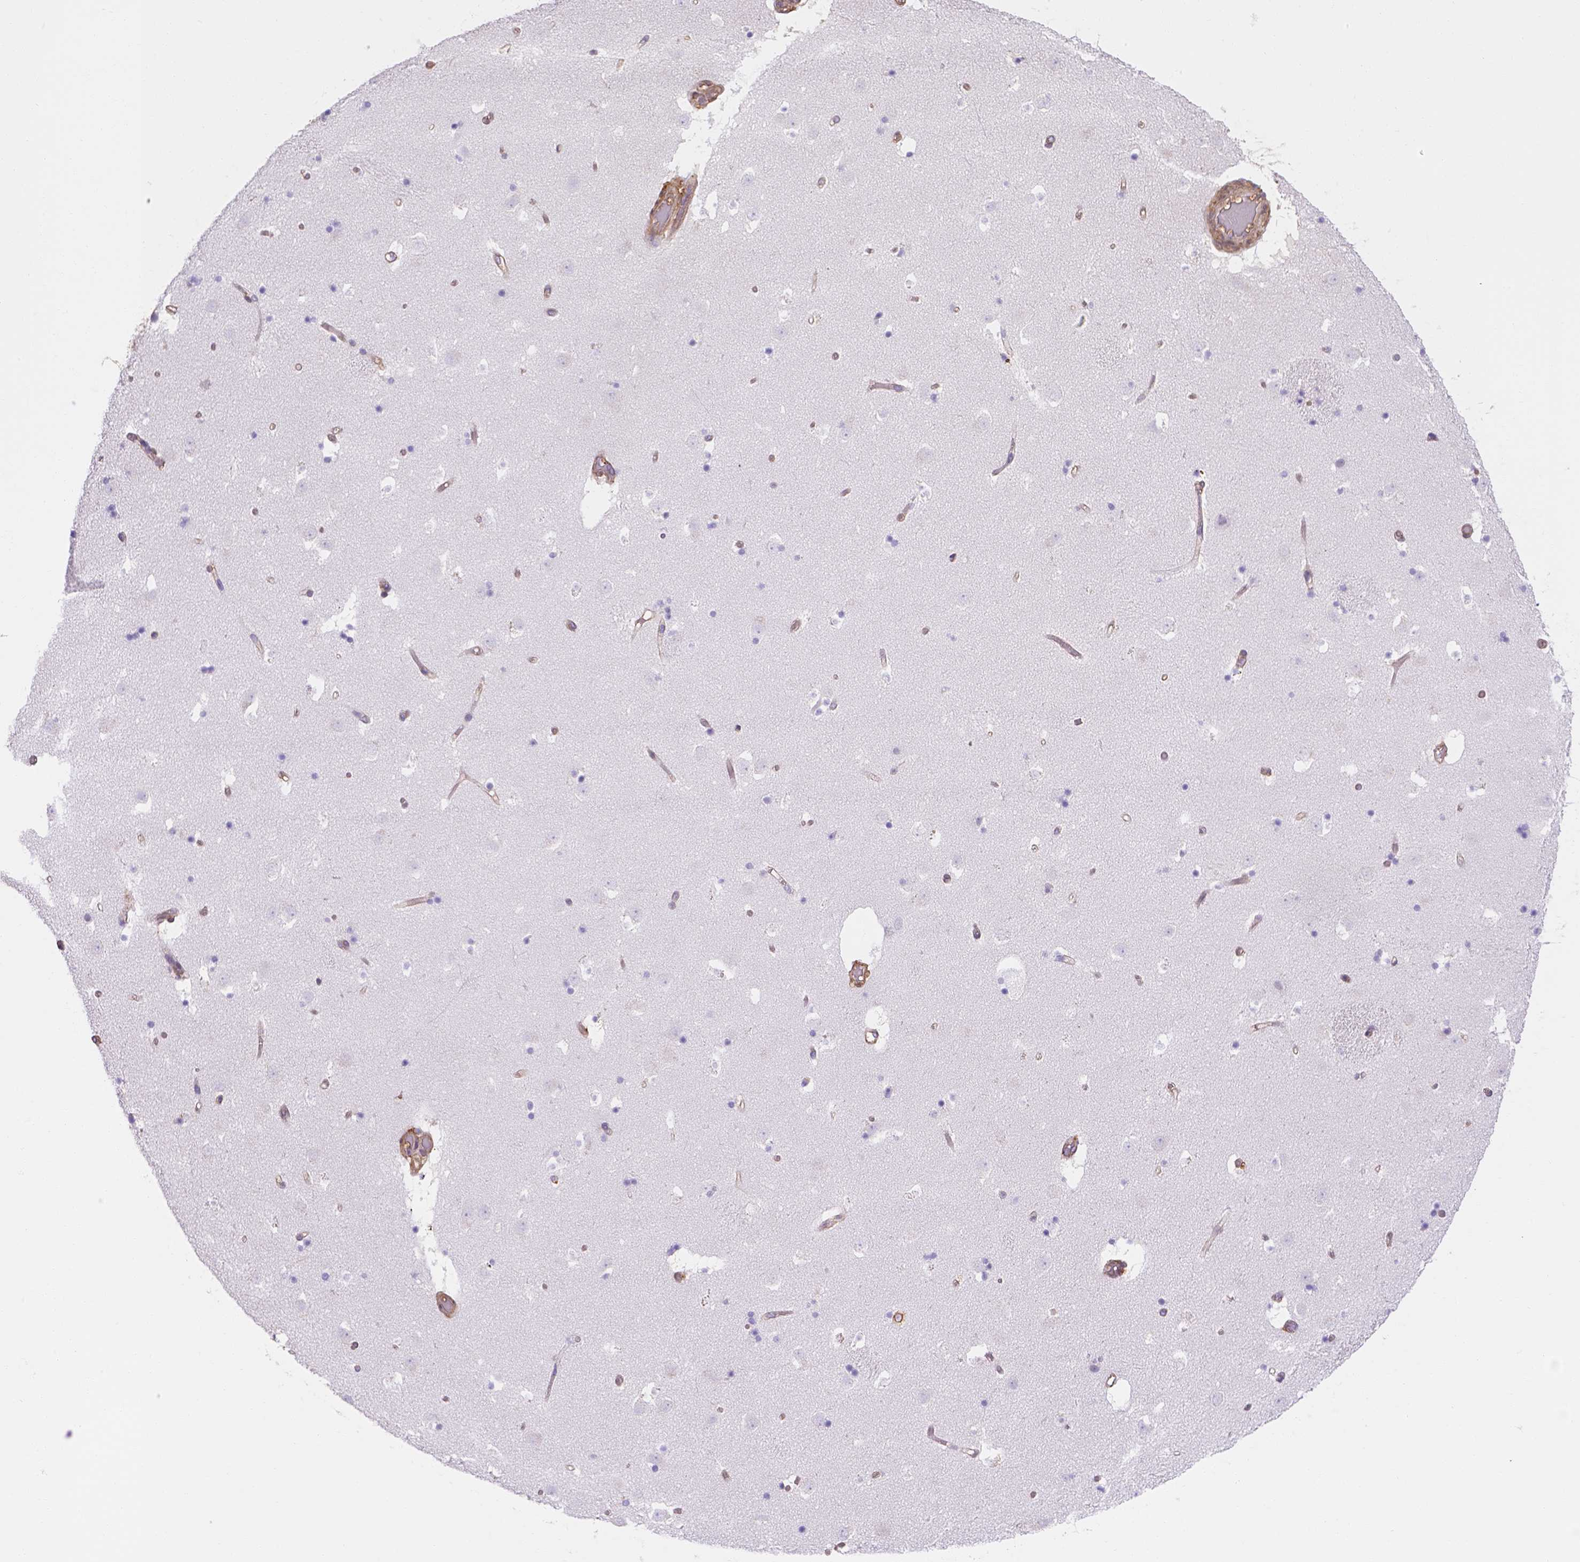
{"staining": {"intensity": "negative", "quantity": "none", "location": "none"}, "tissue": "caudate", "cell_type": "Glial cells", "image_type": "normal", "snomed": [{"axis": "morphology", "description": "Normal tissue, NOS"}, {"axis": "topography", "description": "Lateral ventricle wall"}], "caption": "The immunohistochemistry (IHC) histopathology image has no significant staining in glial cells of caudate.", "gene": "SLC40A1", "patient": {"sex": "female", "age": 42}}